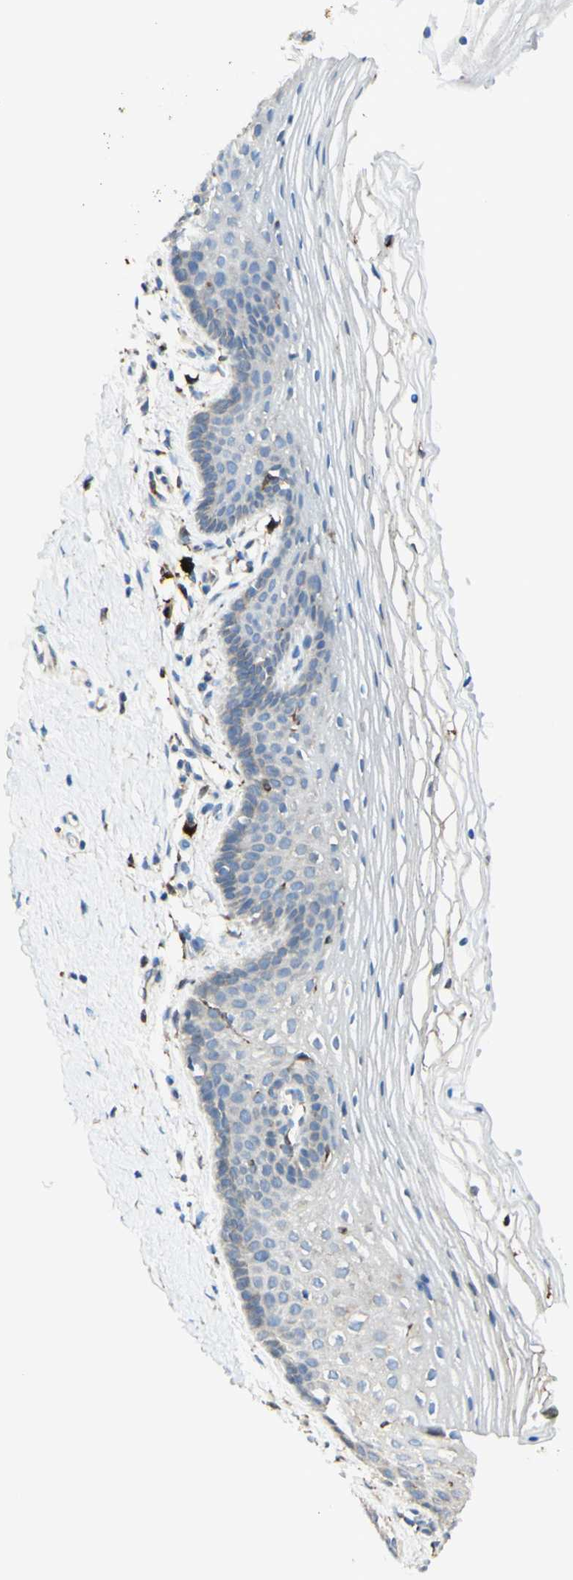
{"staining": {"intensity": "weak", "quantity": "<25%", "location": "cytoplasmic/membranous"}, "tissue": "vagina", "cell_type": "Squamous epithelial cells", "image_type": "normal", "snomed": [{"axis": "morphology", "description": "Normal tissue, NOS"}, {"axis": "topography", "description": "Vagina"}], "caption": "This is an immunohistochemistry (IHC) histopathology image of benign vagina. There is no staining in squamous epithelial cells.", "gene": "DNAJB11", "patient": {"sex": "female", "age": 32}}